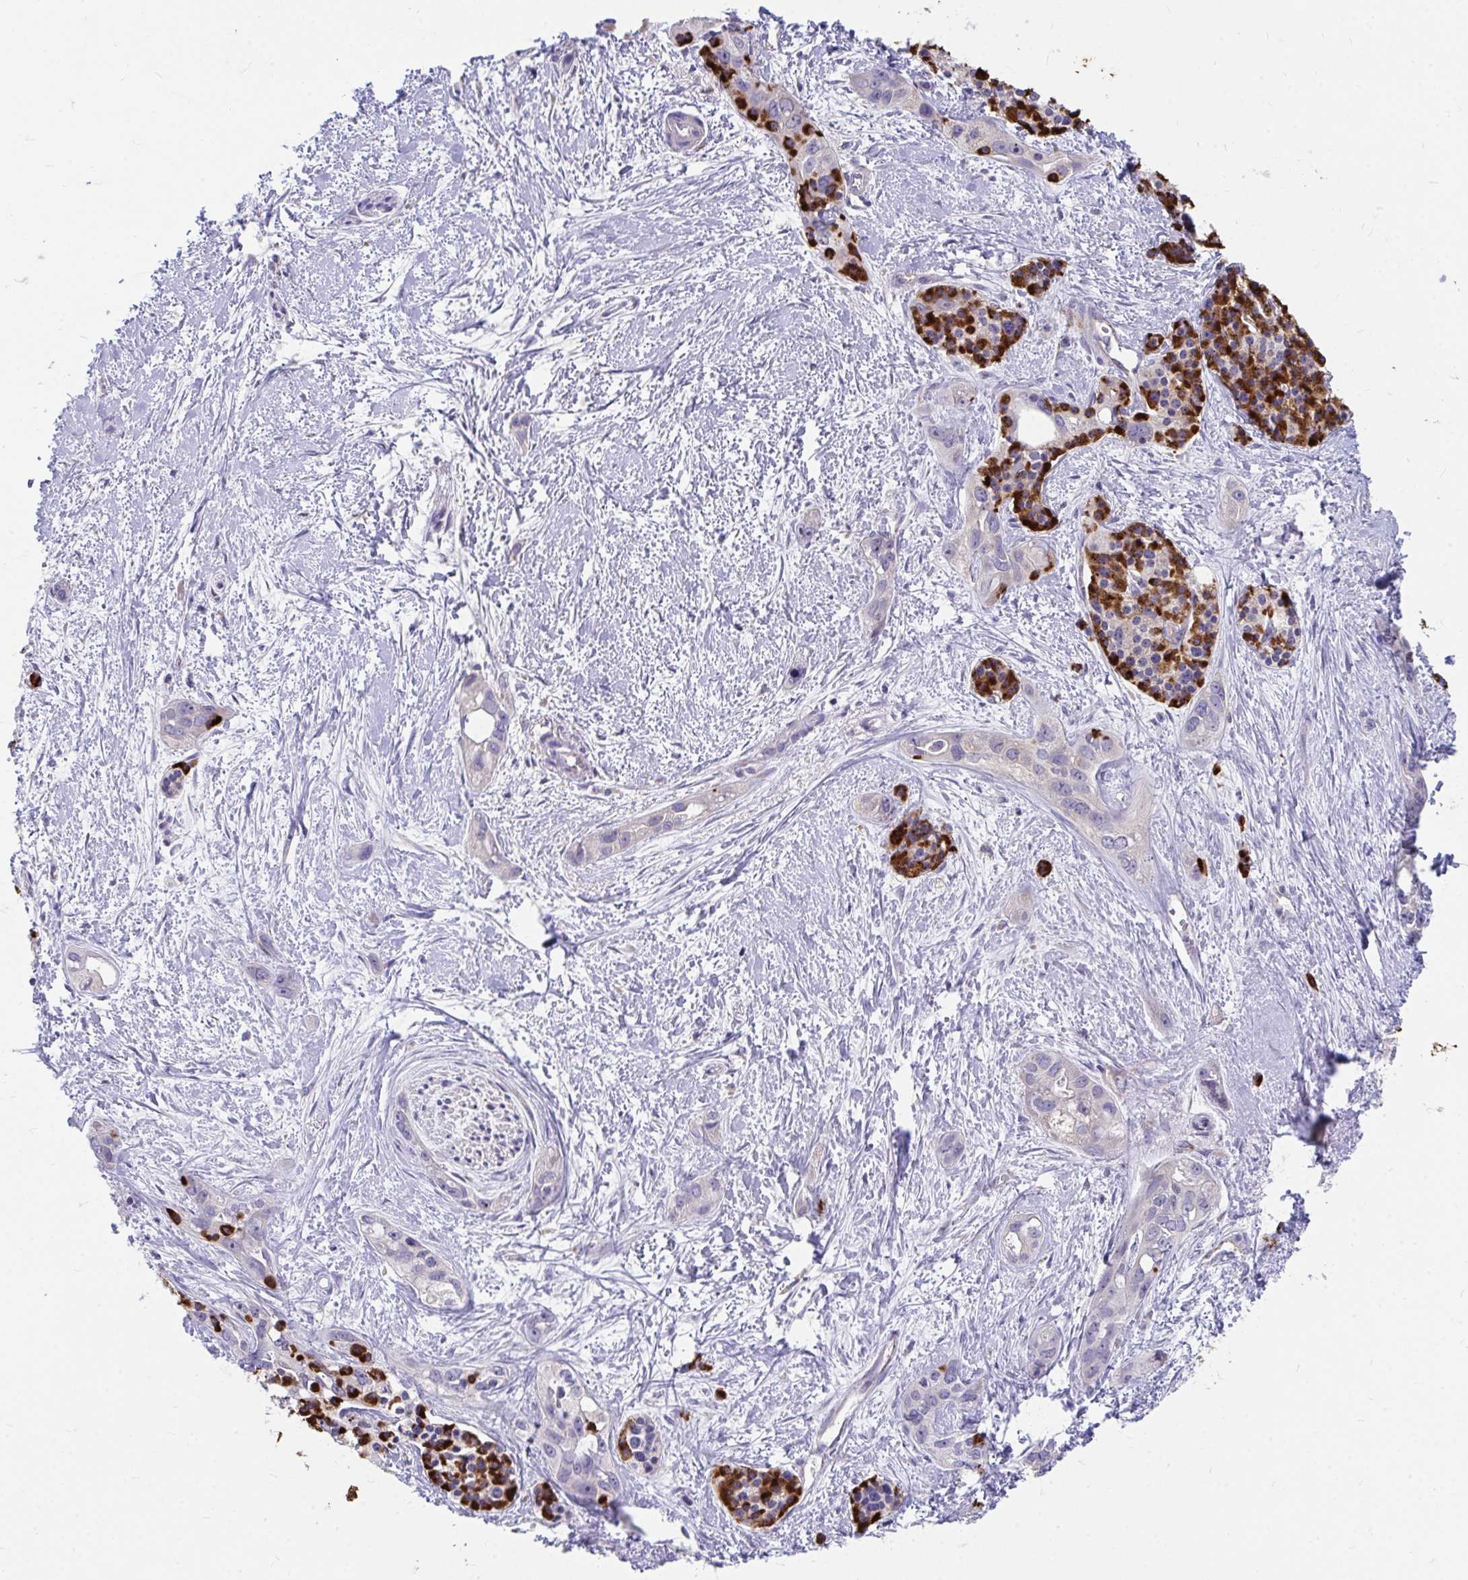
{"staining": {"intensity": "negative", "quantity": "none", "location": "none"}, "tissue": "pancreatic cancer", "cell_type": "Tumor cells", "image_type": "cancer", "snomed": [{"axis": "morphology", "description": "Adenocarcinoma, NOS"}, {"axis": "topography", "description": "Pancreas"}], "caption": "A histopathology image of pancreatic cancer (adenocarcinoma) stained for a protein displays no brown staining in tumor cells. (DAB (3,3'-diaminobenzidine) immunohistochemistry (IHC), high magnification).", "gene": "FHIP1B", "patient": {"sex": "female", "age": 50}}